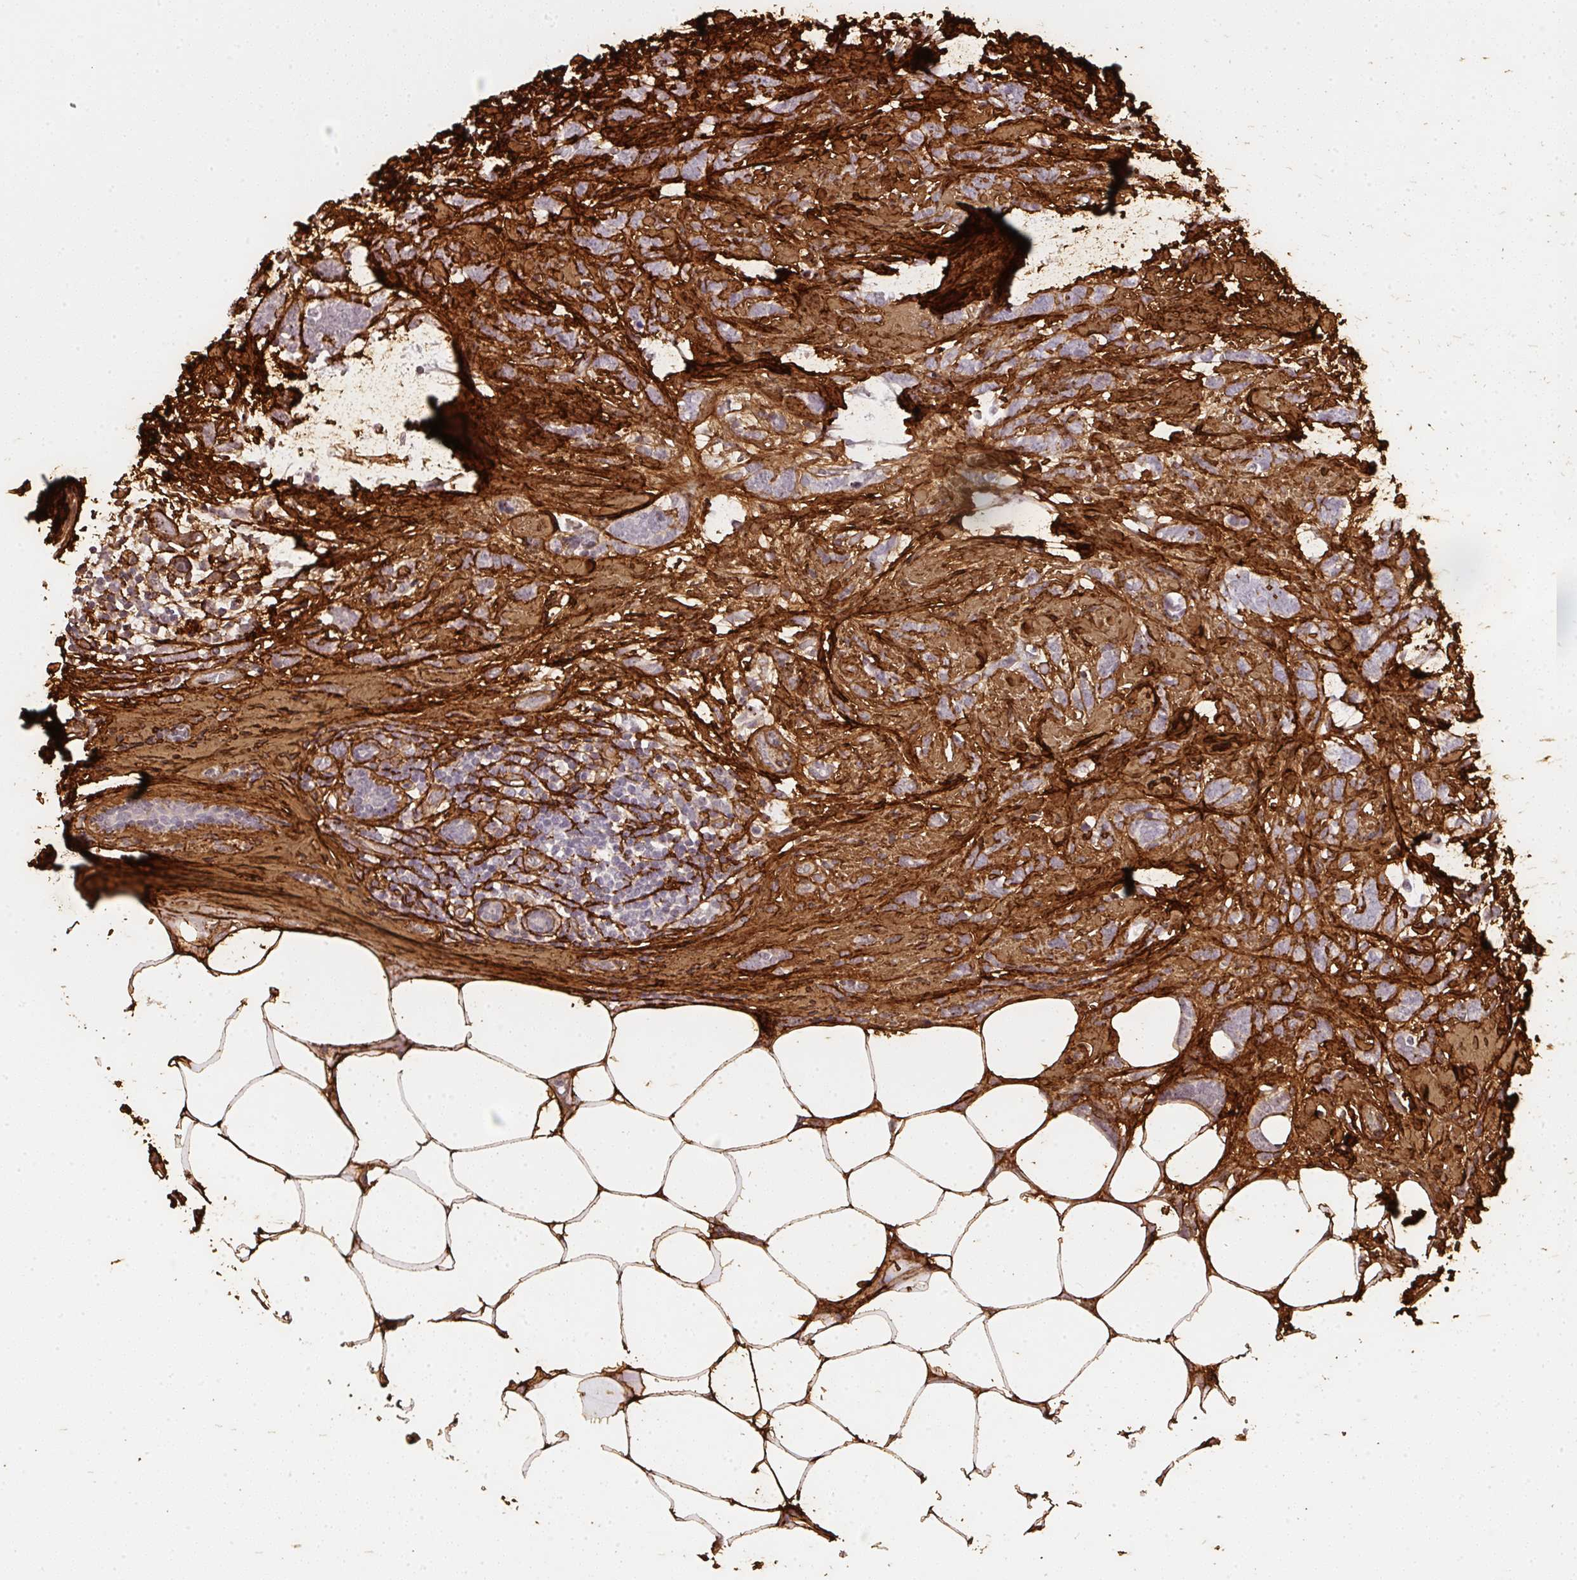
{"staining": {"intensity": "negative", "quantity": "none", "location": "none"}, "tissue": "breast cancer", "cell_type": "Tumor cells", "image_type": "cancer", "snomed": [{"axis": "morphology", "description": "Lobular carcinoma"}, {"axis": "topography", "description": "Breast"}], "caption": "Image shows no significant protein positivity in tumor cells of breast lobular carcinoma.", "gene": "COL3A1", "patient": {"sex": "female", "age": 58}}